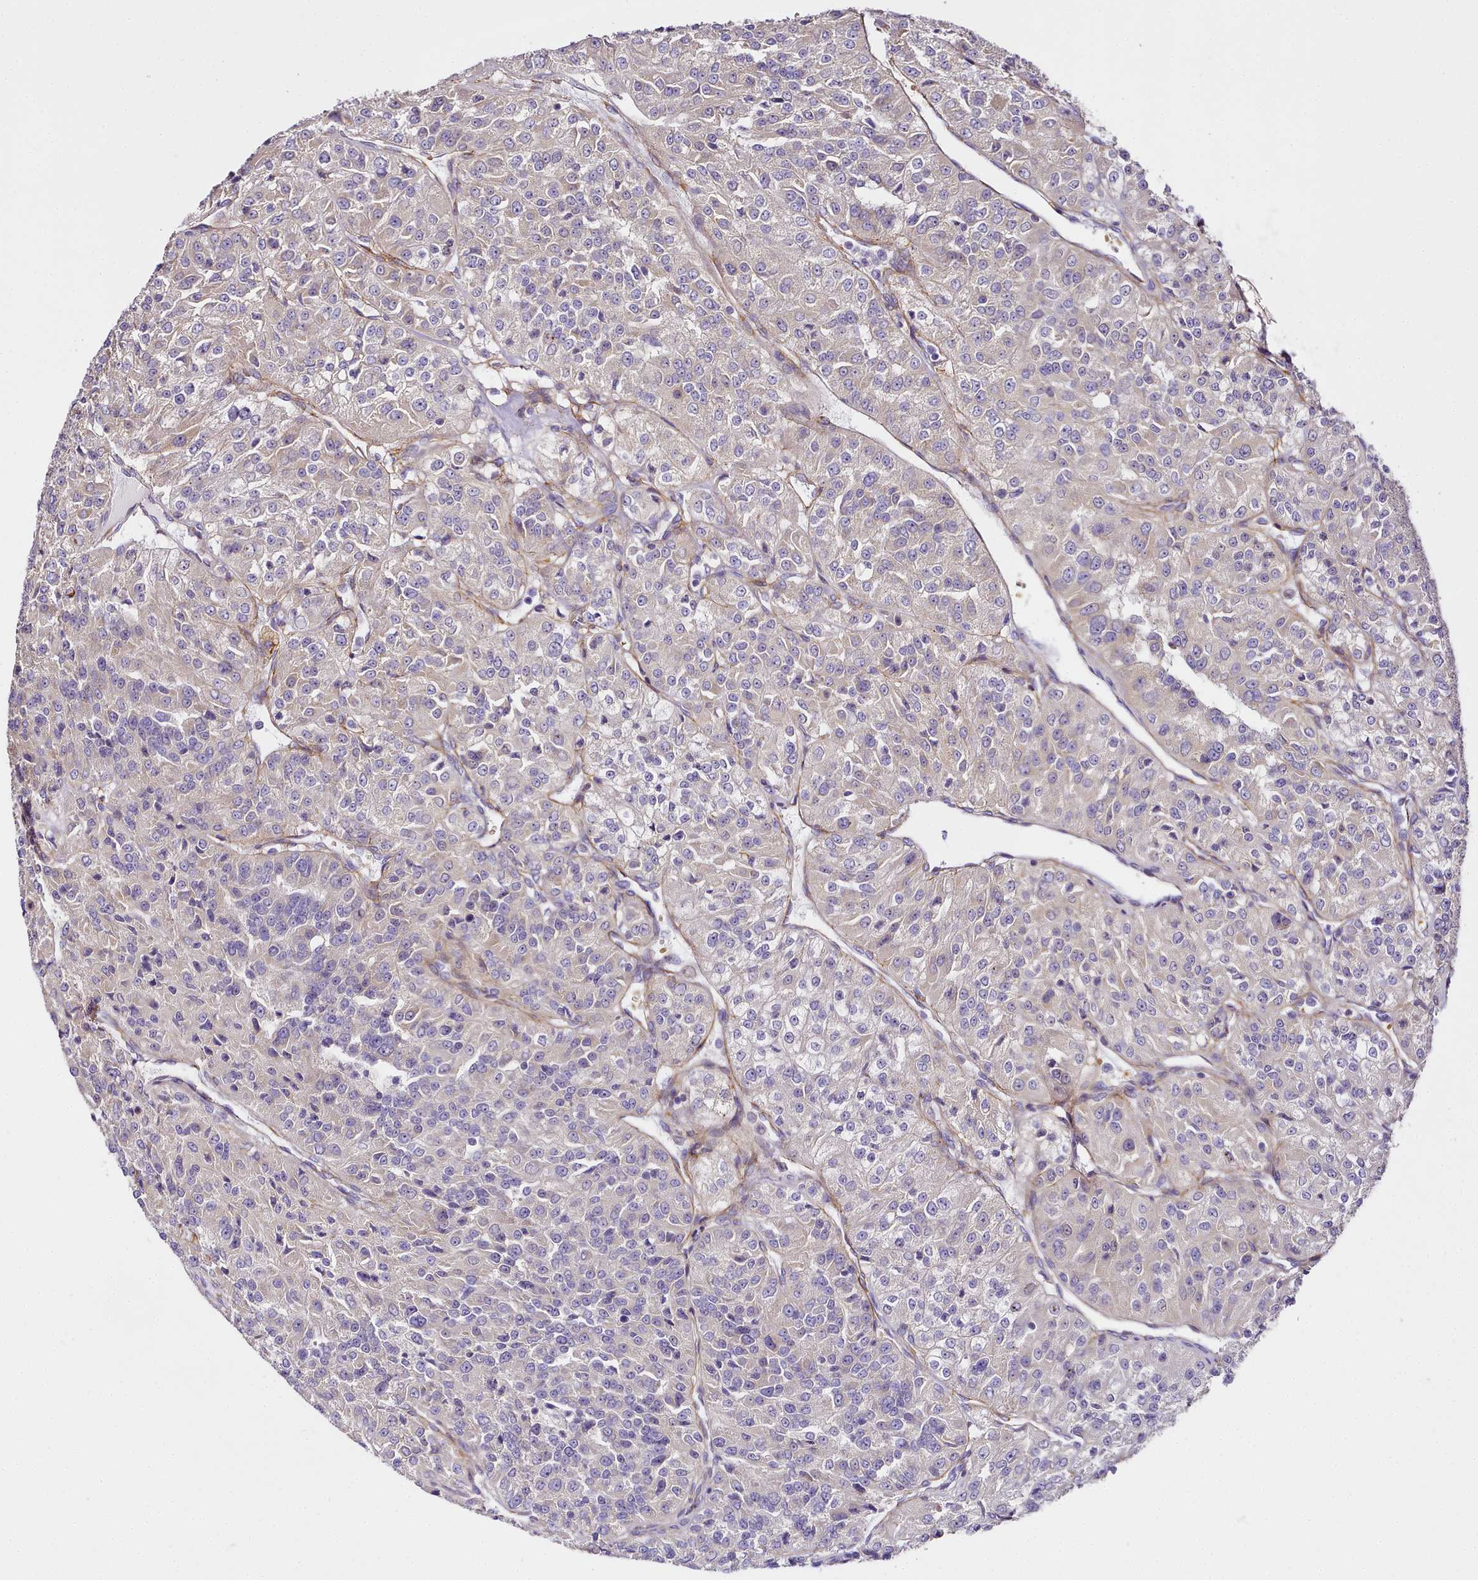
{"staining": {"intensity": "negative", "quantity": "none", "location": "none"}, "tissue": "renal cancer", "cell_type": "Tumor cells", "image_type": "cancer", "snomed": [{"axis": "morphology", "description": "Adenocarcinoma, NOS"}, {"axis": "topography", "description": "Kidney"}], "caption": "Human renal cancer stained for a protein using IHC displays no positivity in tumor cells.", "gene": "NBPF1", "patient": {"sex": "female", "age": 63}}